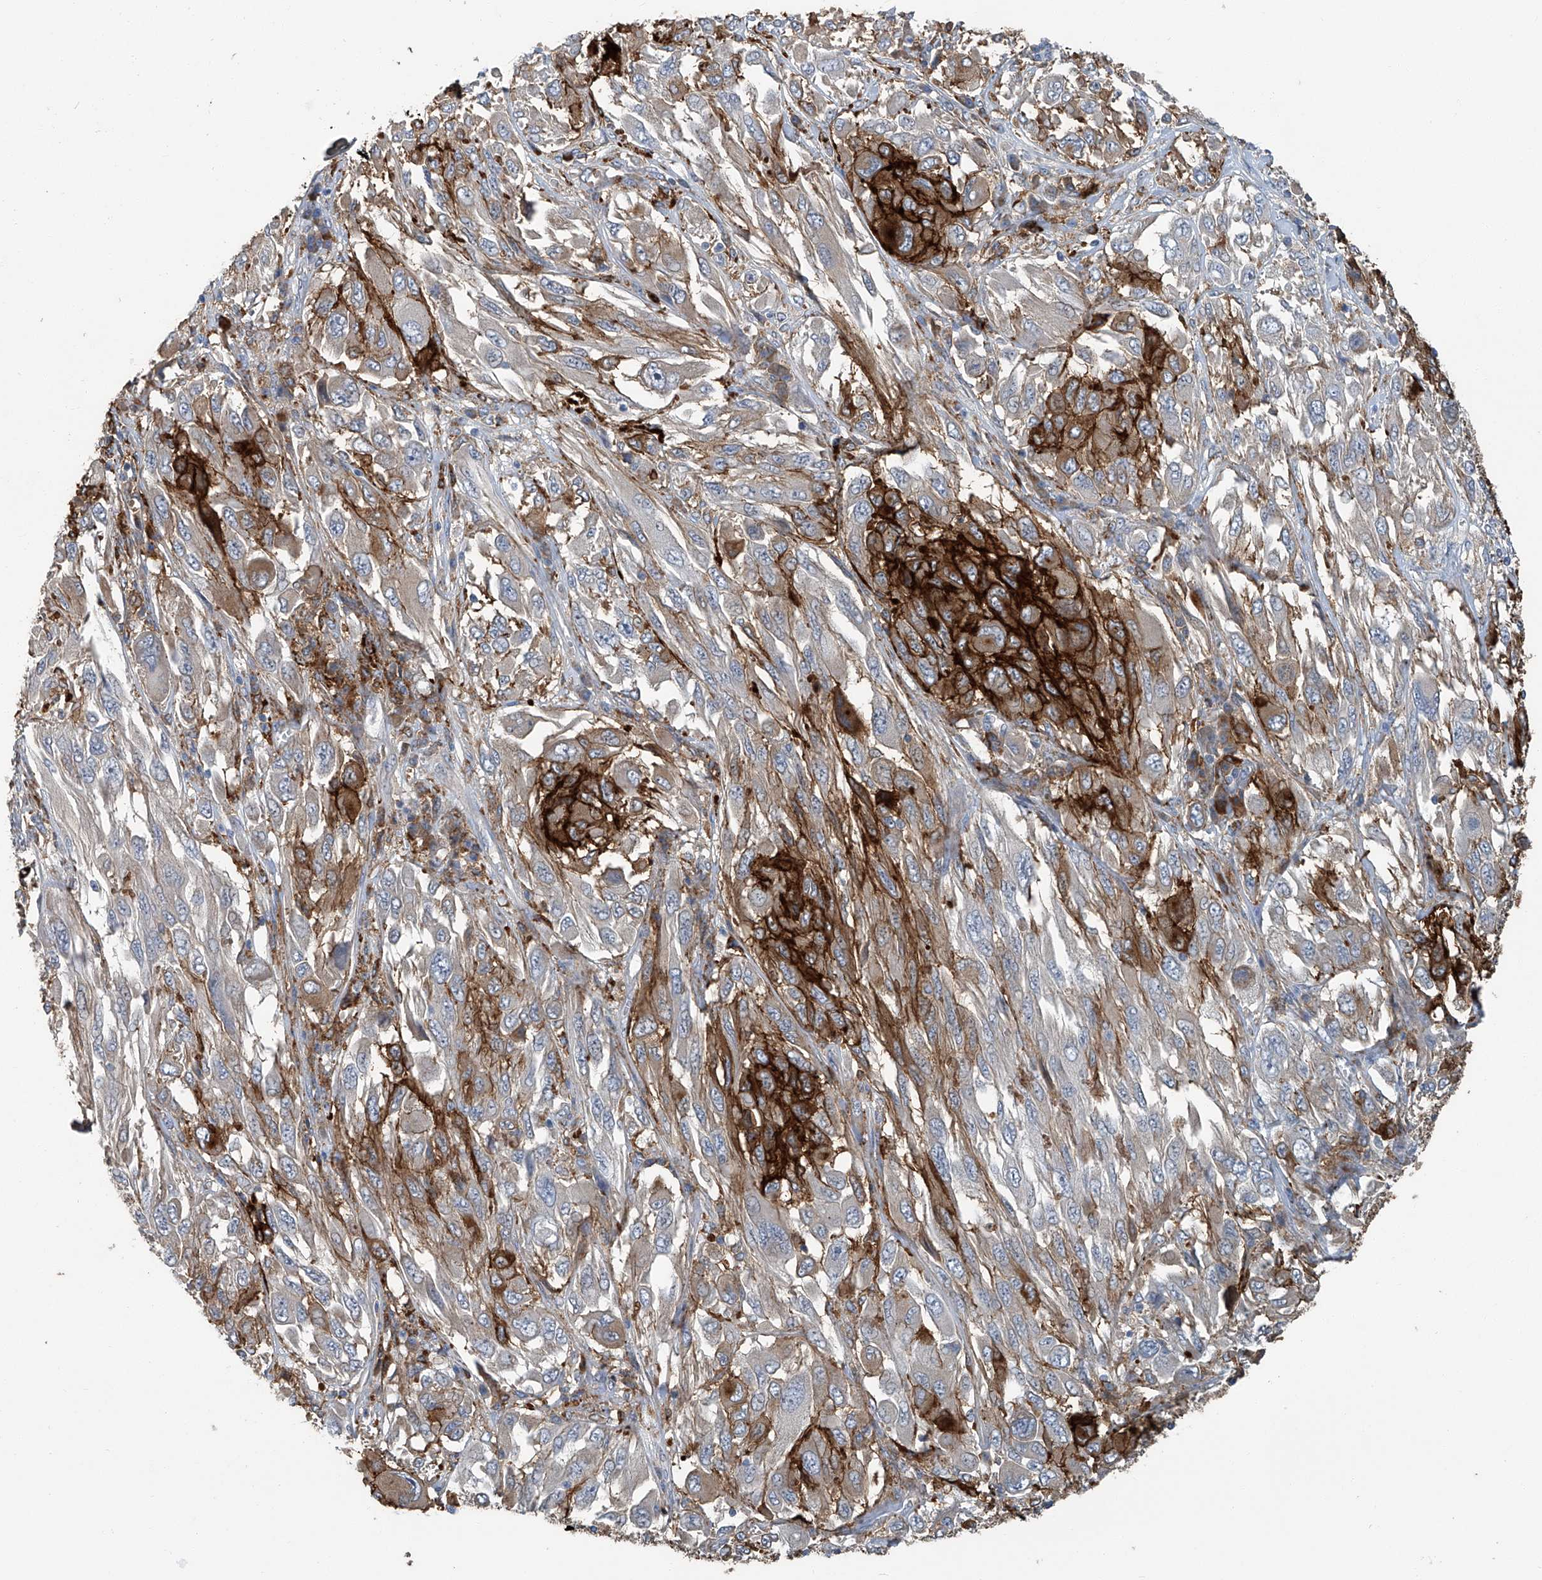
{"staining": {"intensity": "moderate", "quantity": "25%-75%", "location": "cytoplasmic/membranous"}, "tissue": "melanoma", "cell_type": "Tumor cells", "image_type": "cancer", "snomed": [{"axis": "morphology", "description": "Malignant melanoma, NOS"}, {"axis": "topography", "description": "Skin"}], "caption": "Brown immunohistochemical staining in melanoma reveals moderate cytoplasmic/membranous positivity in about 25%-75% of tumor cells.", "gene": "FAM167A", "patient": {"sex": "female", "age": 91}}